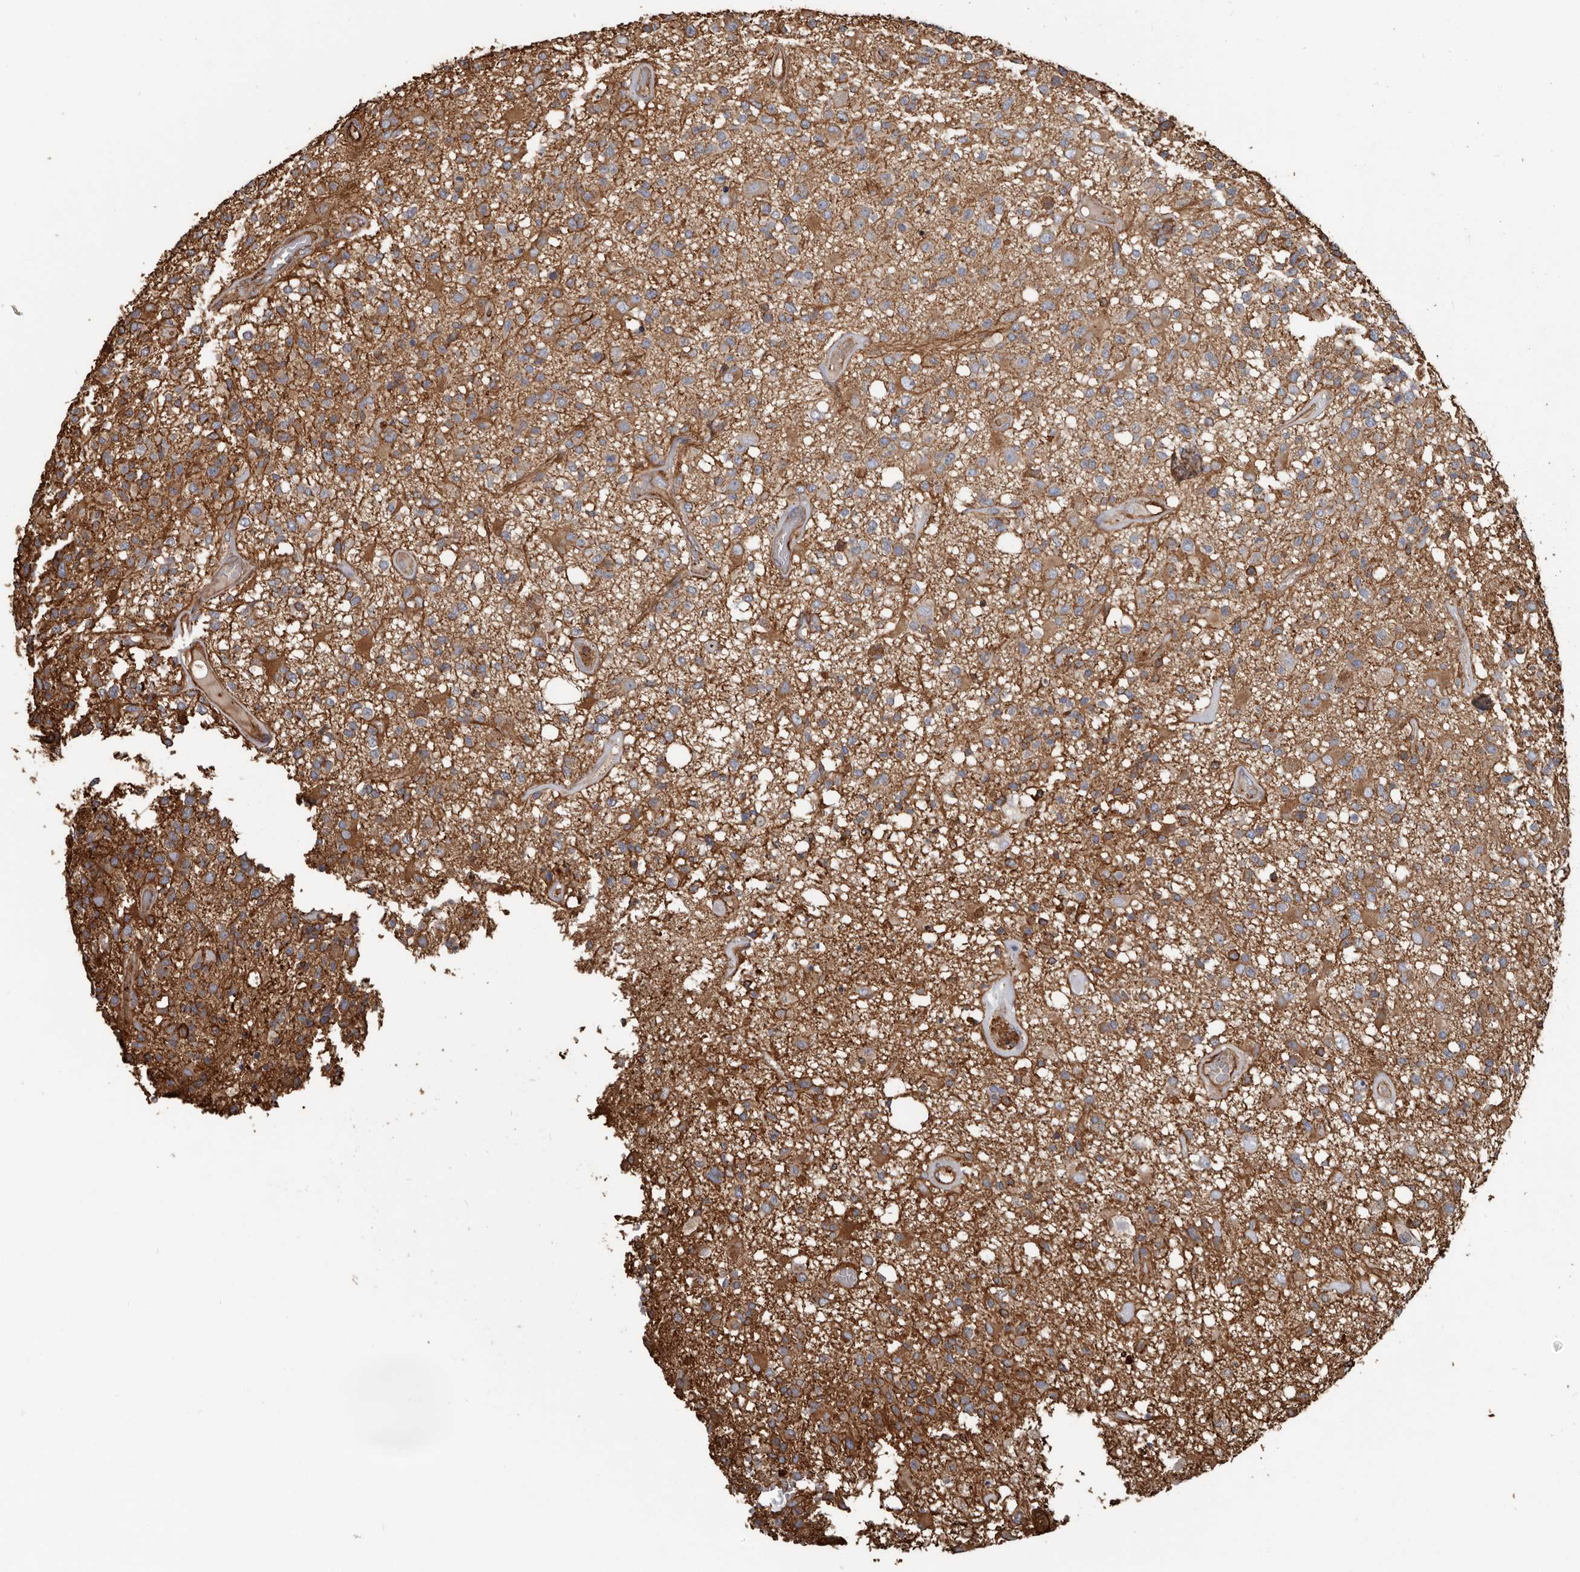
{"staining": {"intensity": "moderate", "quantity": ">75%", "location": "cytoplasmic/membranous"}, "tissue": "glioma", "cell_type": "Tumor cells", "image_type": "cancer", "snomed": [{"axis": "morphology", "description": "Glioma, malignant, High grade"}, {"axis": "morphology", "description": "Glioblastoma, NOS"}, {"axis": "topography", "description": "Brain"}], "caption": "Immunohistochemistry (DAB (3,3'-diaminobenzidine)) staining of glioma demonstrates moderate cytoplasmic/membranous protein expression in approximately >75% of tumor cells.", "gene": "DENND6B", "patient": {"sex": "male", "age": 60}}